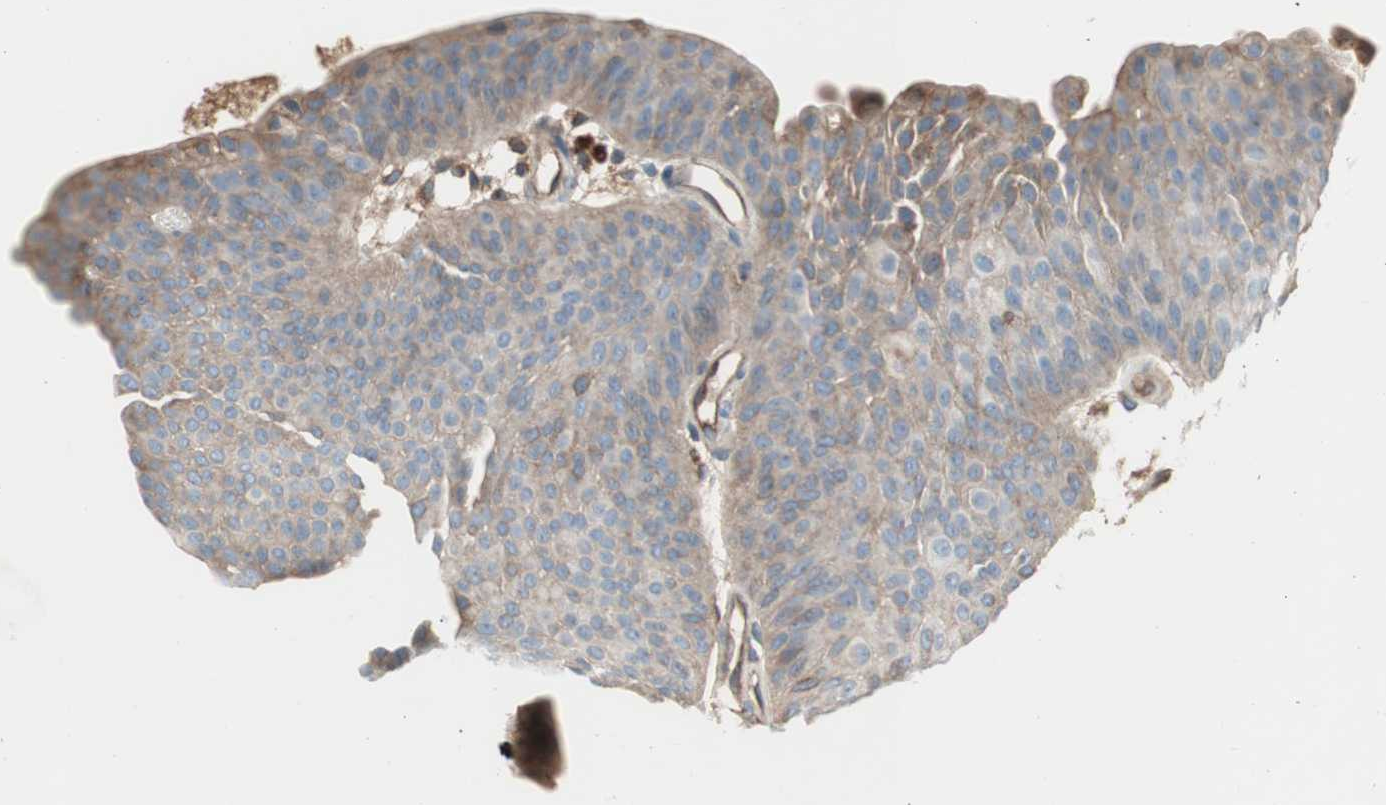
{"staining": {"intensity": "weak", "quantity": ">75%", "location": "cytoplasmic/membranous"}, "tissue": "urothelial cancer", "cell_type": "Tumor cells", "image_type": "cancer", "snomed": [{"axis": "morphology", "description": "Urothelial carcinoma, Low grade"}, {"axis": "topography", "description": "Urinary bladder"}], "caption": "Urothelial cancer stained for a protein (brown) demonstrates weak cytoplasmic/membranous positive positivity in approximately >75% of tumor cells.", "gene": "B2M", "patient": {"sex": "female", "age": 60}}